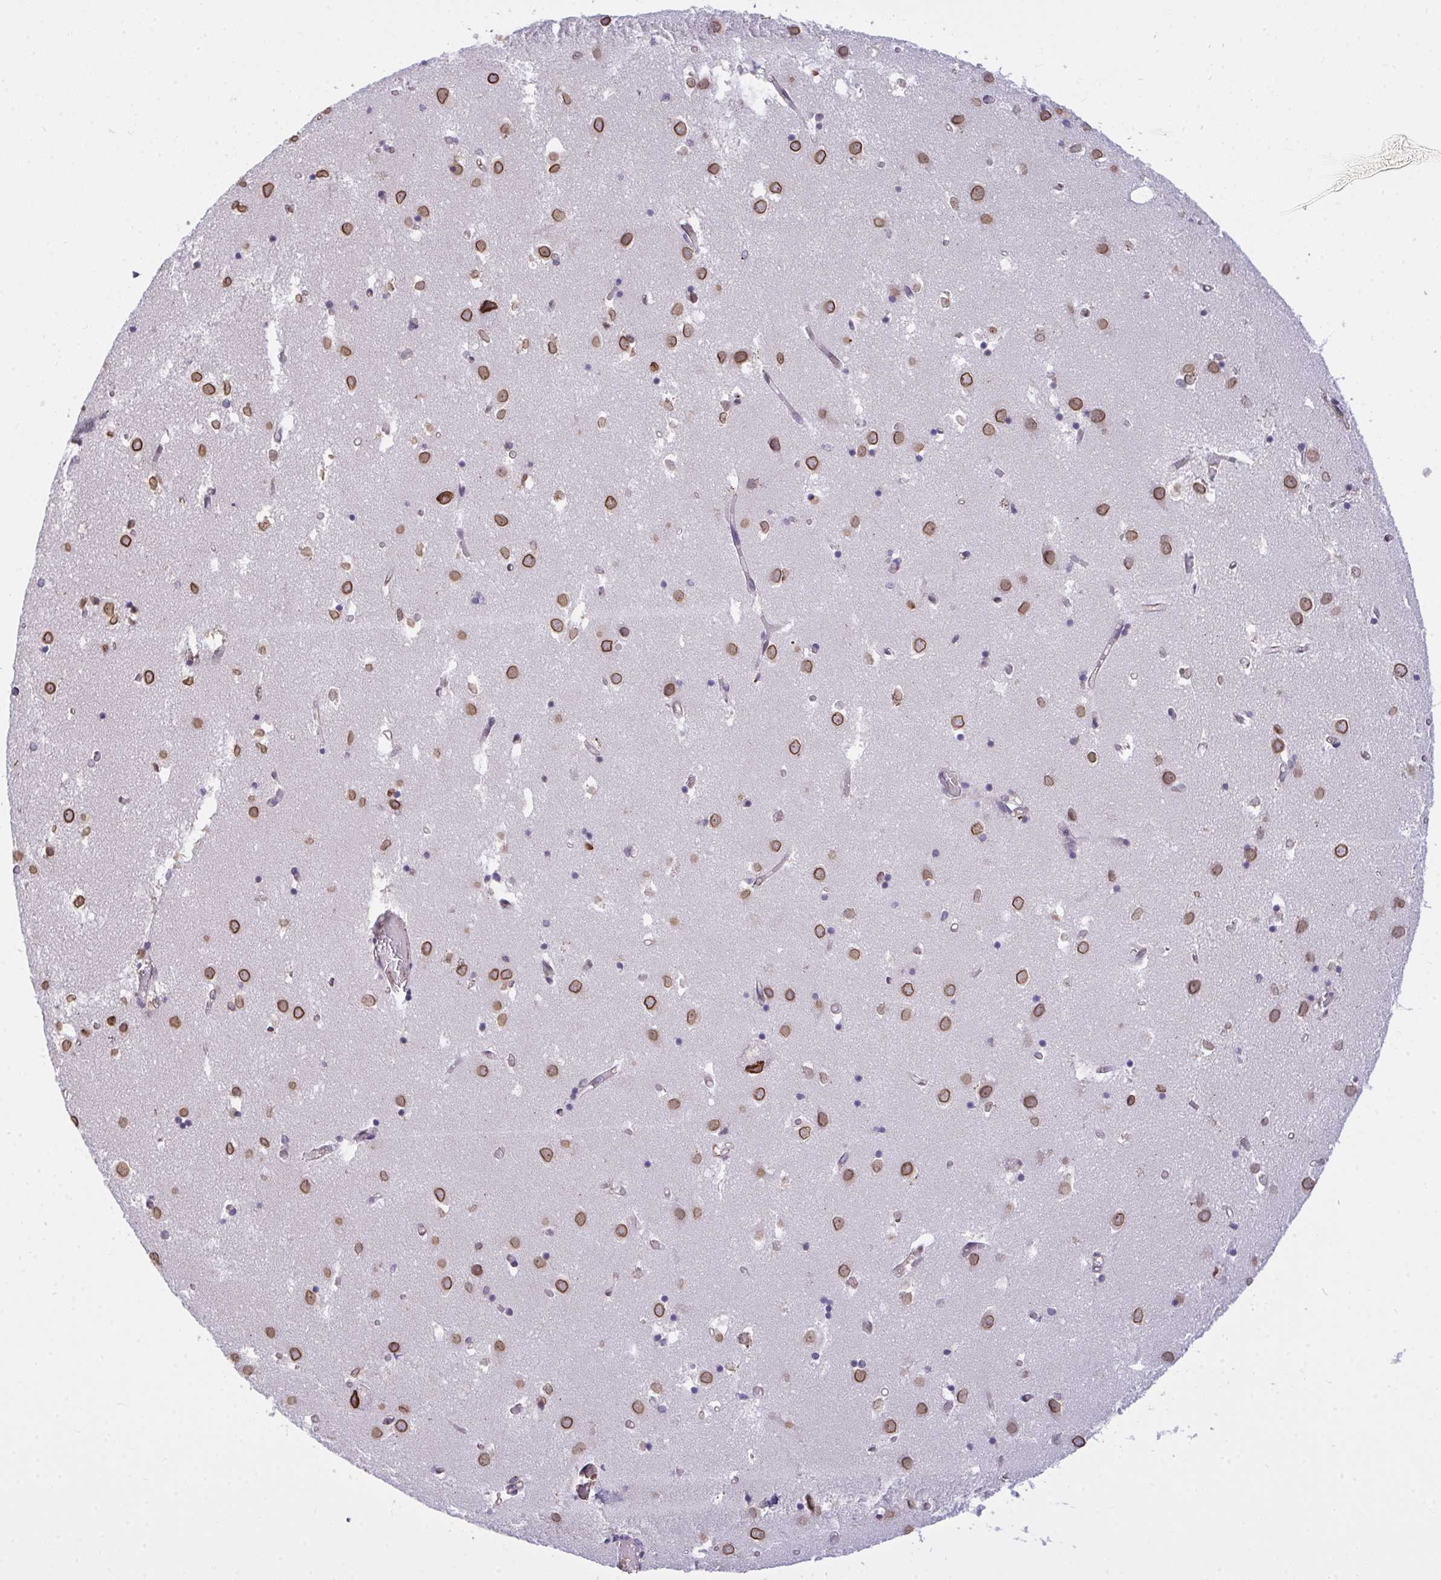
{"staining": {"intensity": "moderate", "quantity": "<25%", "location": "nuclear"}, "tissue": "caudate", "cell_type": "Glial cells", "image_type": "normal", "snomed": [{"axis": "morphology", "description": "Normal tissue, NOS"}, {"axis": "topography", "description": "Lateral ventricle wall"}], "caption": "A brown stain labels moderate nuclear expression of a protein in glial cells of normal caudate. The protein of interest is stained brown, and the nuclei are stained in blue (DAB IHC with brightfield microscopy, high magnification).", "gene": "SEMA6B", "patient": {"sex": "male", "age": 70}}